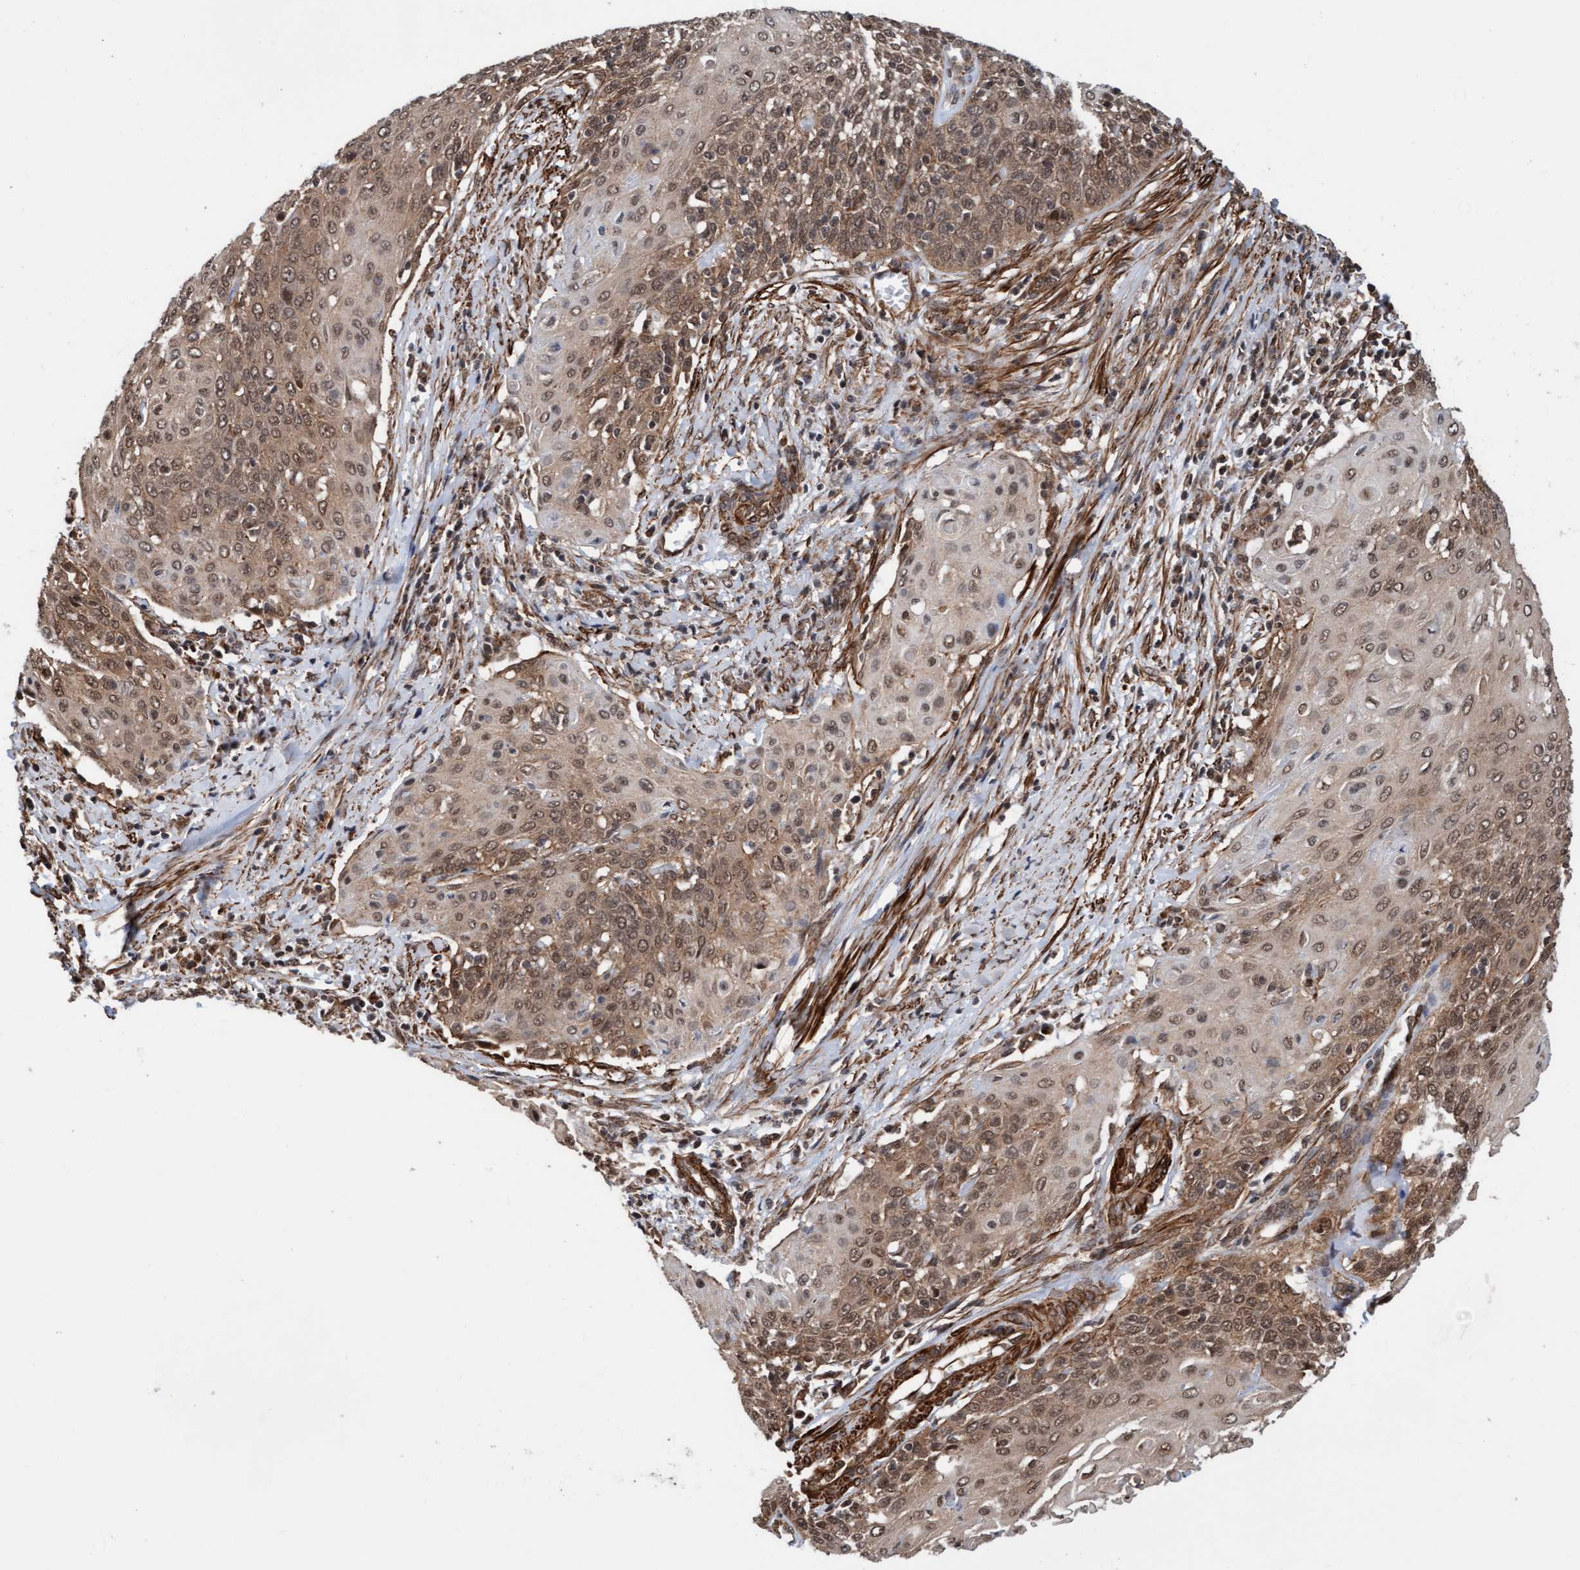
{"staining": {"intensity": "moderate", "quantity": ">75%", "location": "cytoplasmic/membranous,nuclear"}, "tissue": "cervical cancer", "cell_type": "Tumor cells", "image_type": "cancer", "snomed": [{"axis": "morphology", "description": "Squamous cell carcinoma, NOS"}, {"axis": "topography", "description": "Cervix"}], "caption": "Tumor cells show medium levels of moderate cytoplasmic/membranous and nuclear expression in about >75% of cells in cervical cancer.", "gene": "STXBP4", "patient": {"sex": "female", "age": 39}}